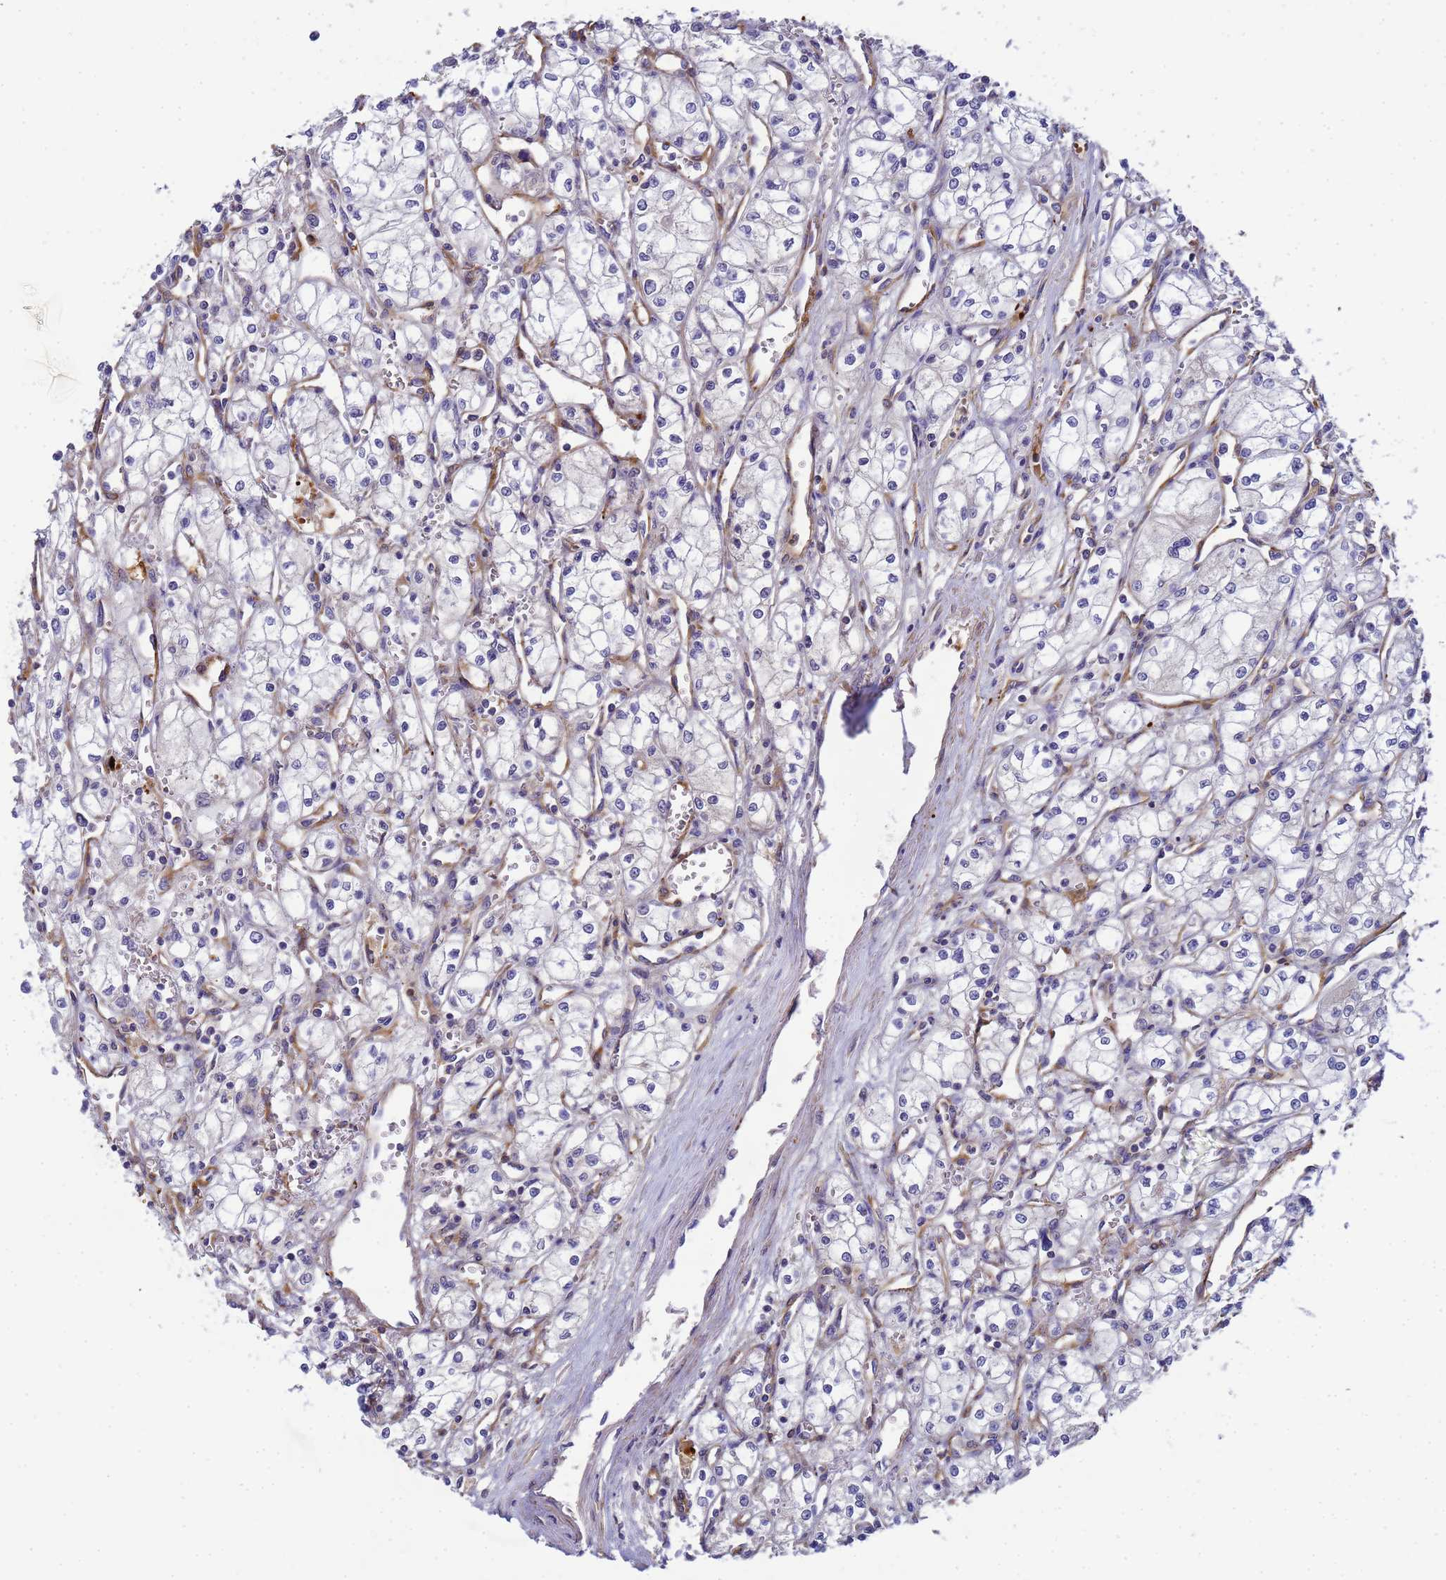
{"staining": {"intensity": "negative", "quantity": "none", "location": "none"}, "tissue": "renal cancer", "cell_type": "Tumor cells", "image_type": "cancer", "snomed": [{"axis": "morphology", "description": "Adenocarcinoma, NOS"}, {"axis": "topography", "description": "Kidney"}], "caption": "Immunohistochemistry of renal cancer (adenocarcinoma) displays no positivity in tumor cells. Nuclei are stained in blue.", "gene": "MYL12A", "patient": {"sex": "male", "age": 59}}